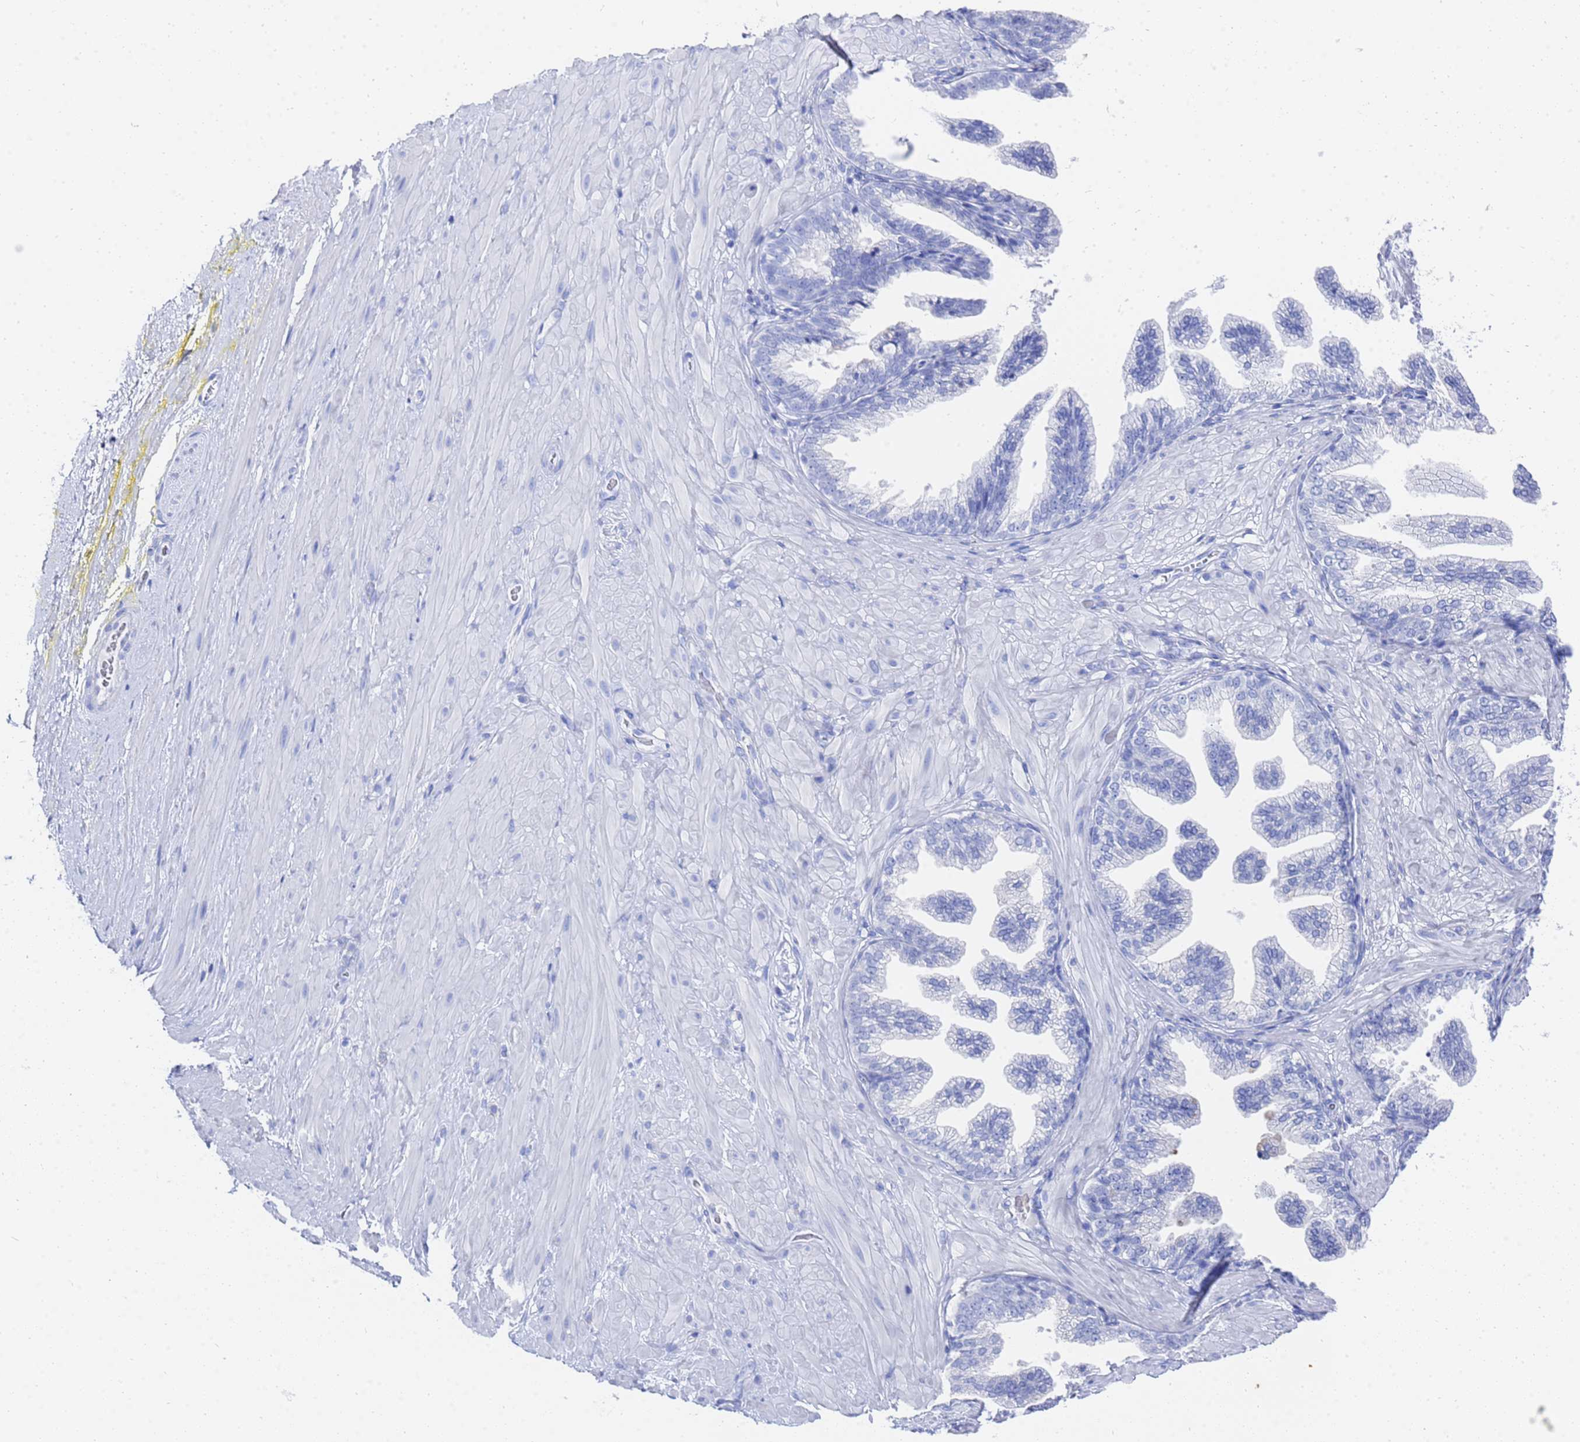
{"staining": {"intensity": "negative", "quantity": "none", "location": "none"}, "tissue": "adipose tissue", "cell_type": "Adipocytes", "image_type": "normal", "snomed": [{"axis": "morphology", "description": "Normal tissue, NOS"}, {"axis": "morphology", "description": "Adenocarcinoma, Low grade"}, {"axis": "topography", "description": "Prostate"}, {"axis": "topography", "description": "Peripheral nerve tissue"}], "caption": "High magnification brightfield microscopy of normal adipose tissue stained with DAB (brown) and counterstained with hematoxylin (blue): adipocytes show no significant positivity. The staining was performed using DAB to visualize the protein expression in brown, while the nuclei were stained in blue with hematoxylin (Magnification: 20x).", "gene": "GGT1", "patient": {"sex": "male", "age": 63}}